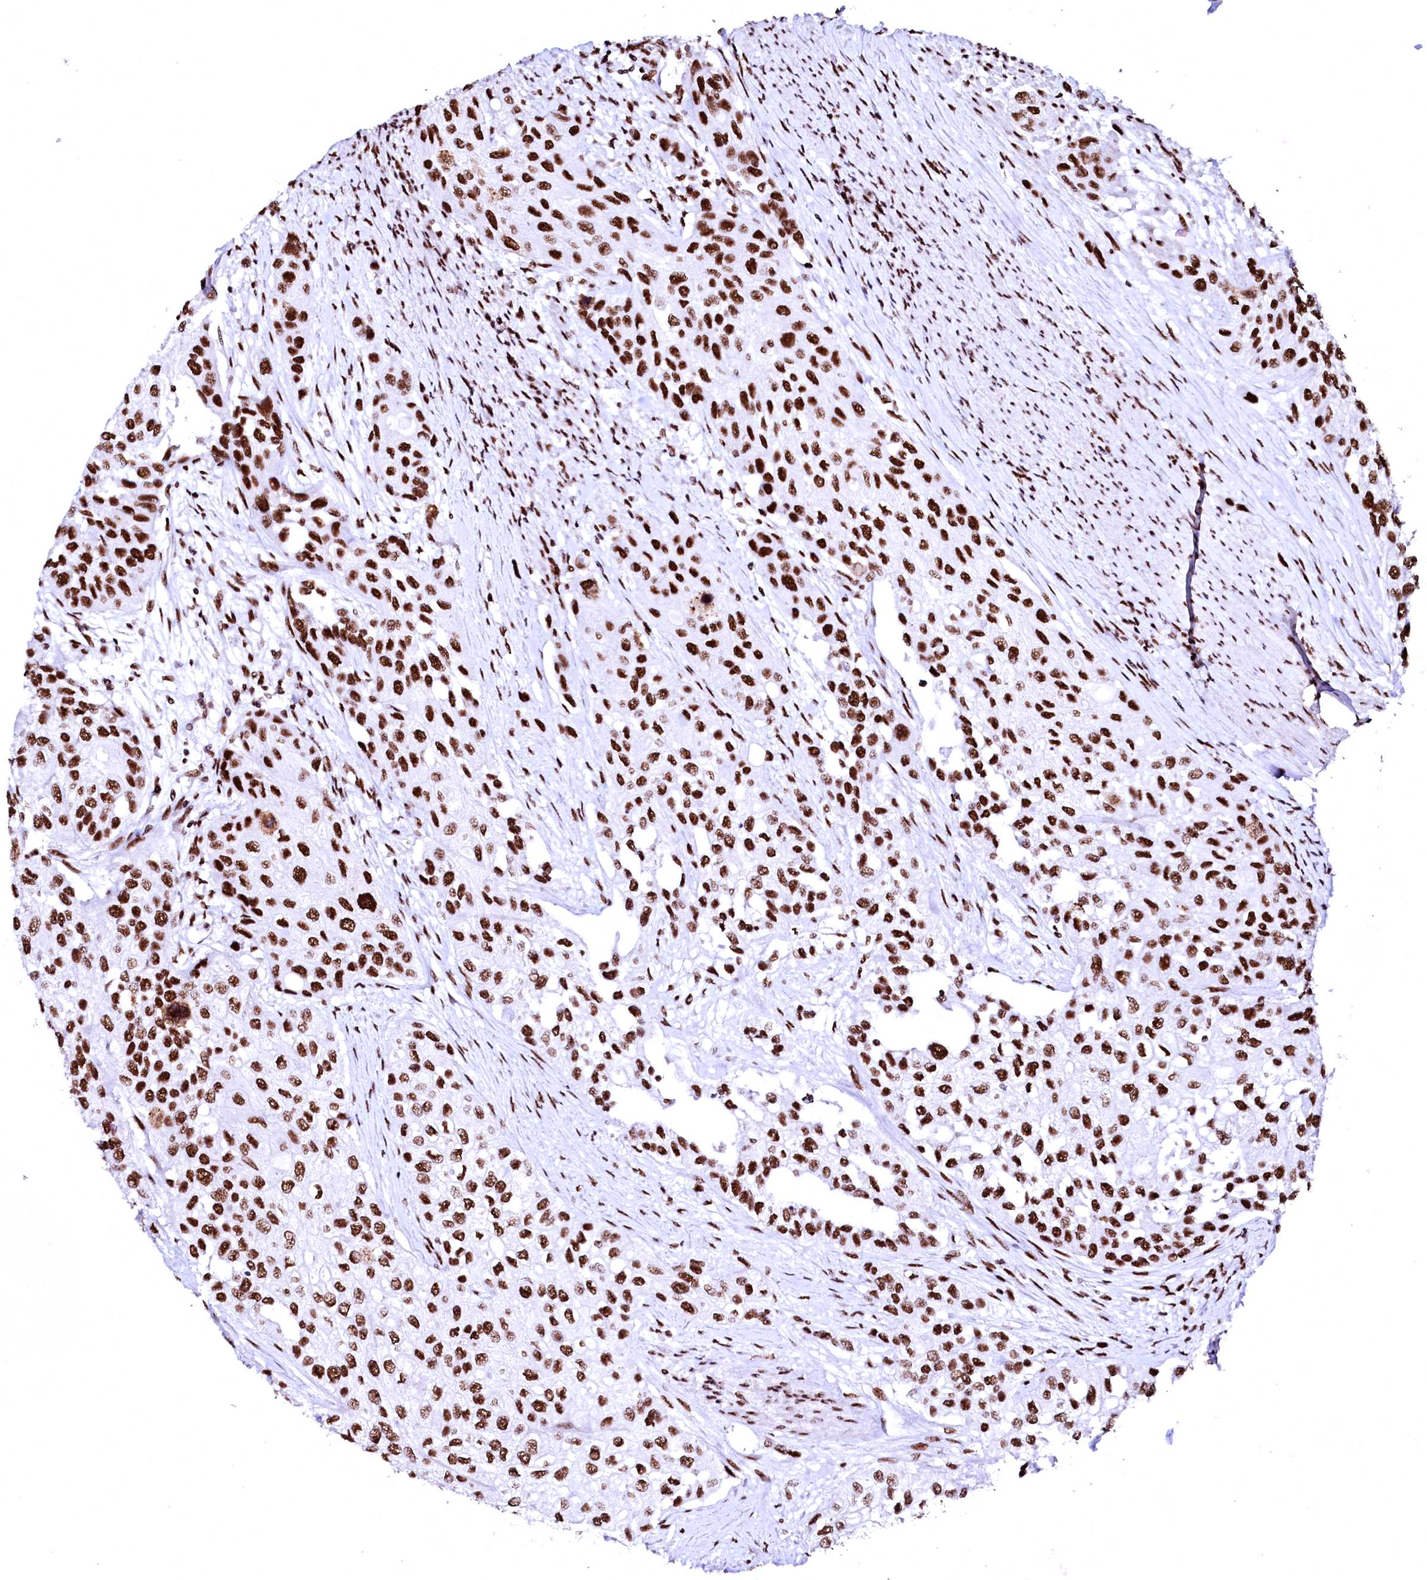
{"staining": {"intensity": "strong", "quantity": ">75%", "location": "nuclear"}, "tissue": "urothelial cancer", "cell_type": "Tumor cells", "image_type": "cancer", "snomed": [{"axis": "morphology", "description": "Normal tissue, NOS"}, {"axis": "morphology", "description": "Urothelial carcinoma, High grade"}, {"axis": "topography", "description": "Vascular tissue"}, {"axis": "topography", "description": "Urinary bladder"}], "caption": "Tumor cells exhibit high levels of strong nuclear staining in about >75% of cells in urothelial carcinoma (high-grade). The staining is performed using DAB brown chromogen to label protein expression. The nuclei are counter-stained blue using hematoxylin.", "gene": "CPSF6", "patient": {"sex": "female", "age": 56}}